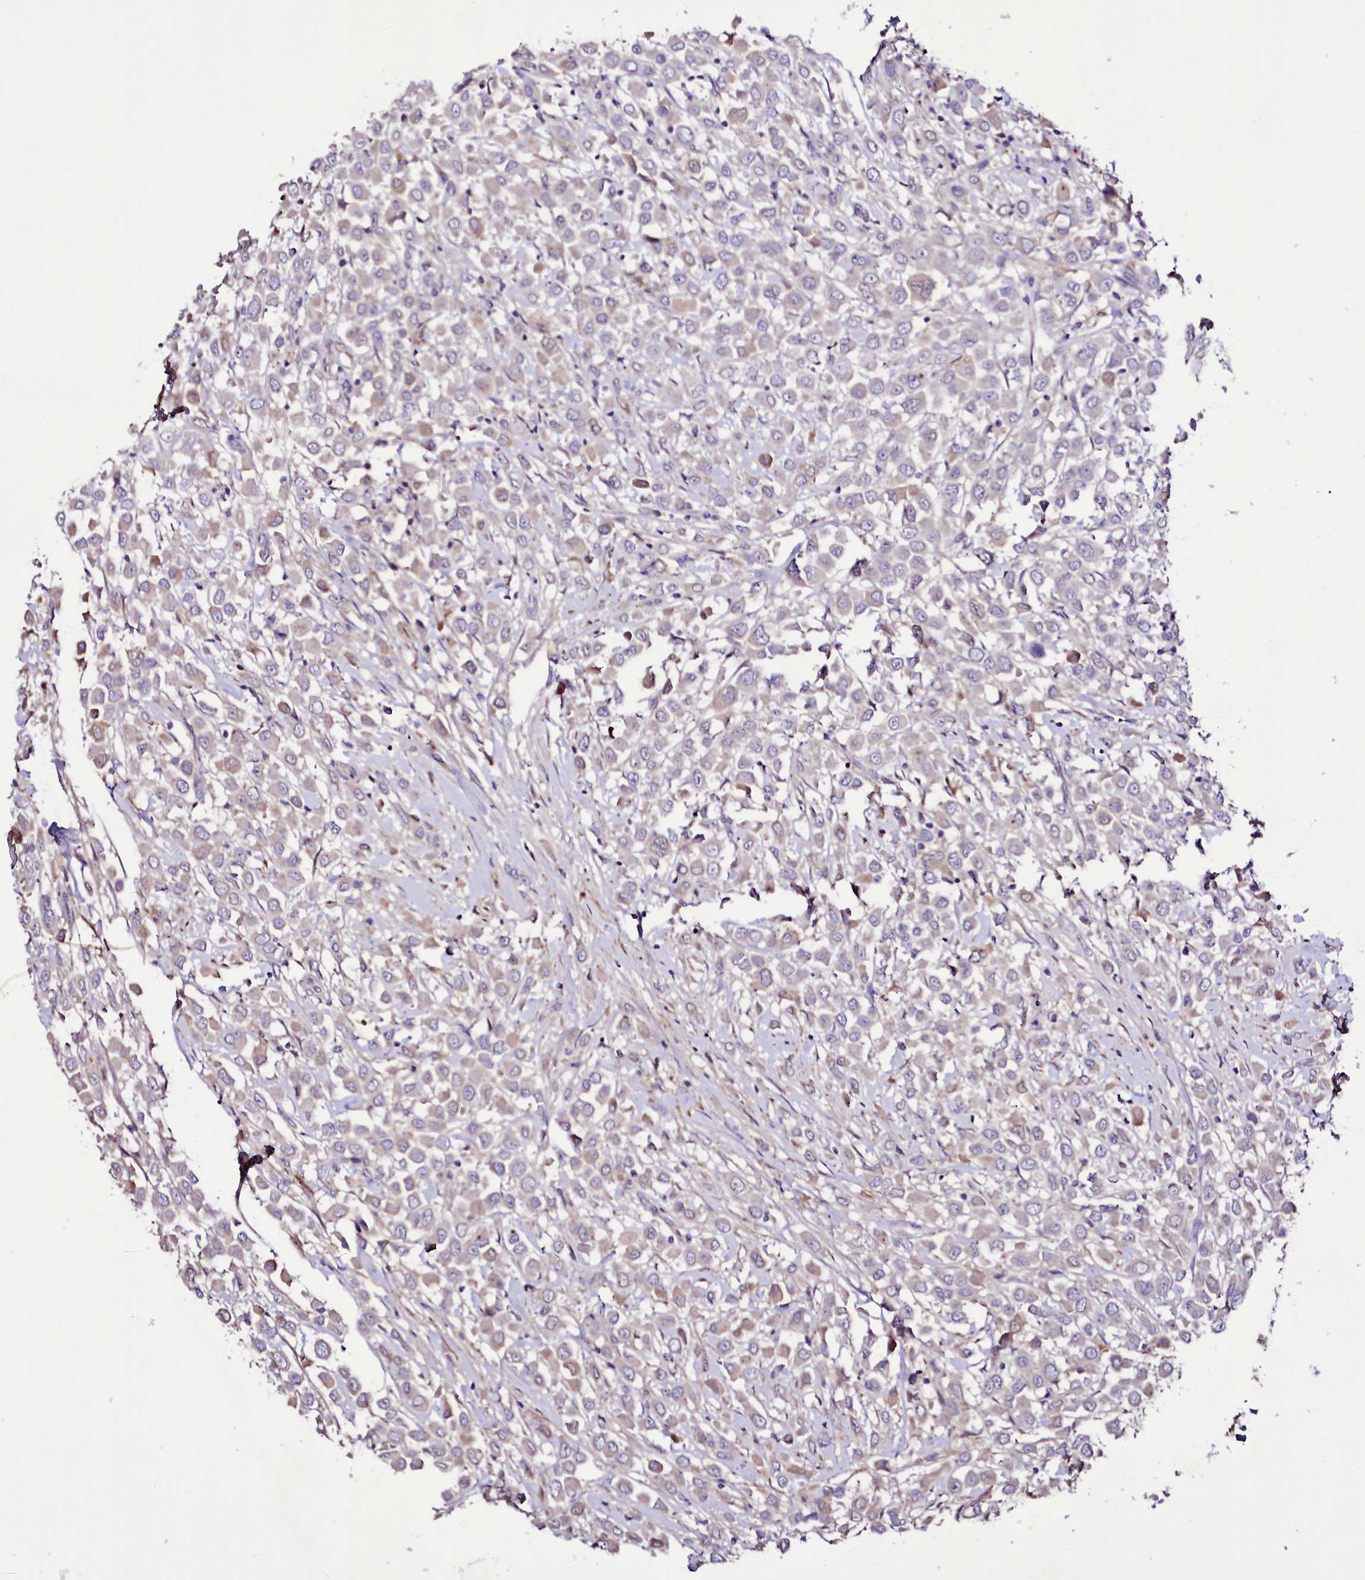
{"staining": {"intensity": "weak", "quantity": "<25%", "location": "cytoplasmic/membranous"}, "tissue": "breast cancer", "cell_type": "Tumor cells", "image_type": "cancer", "snomed": [{"axis": "morphology", "description": "Duct carcinoma"}, {"axis": "topography", "description": "Breast"}], "caption": "The photomicrograph shows no staining of tumor cells in breast cancer (invasive ductal carcinoma).", "gene": "PPP1R32", "patient": {"sex": "female", "age": 61}}